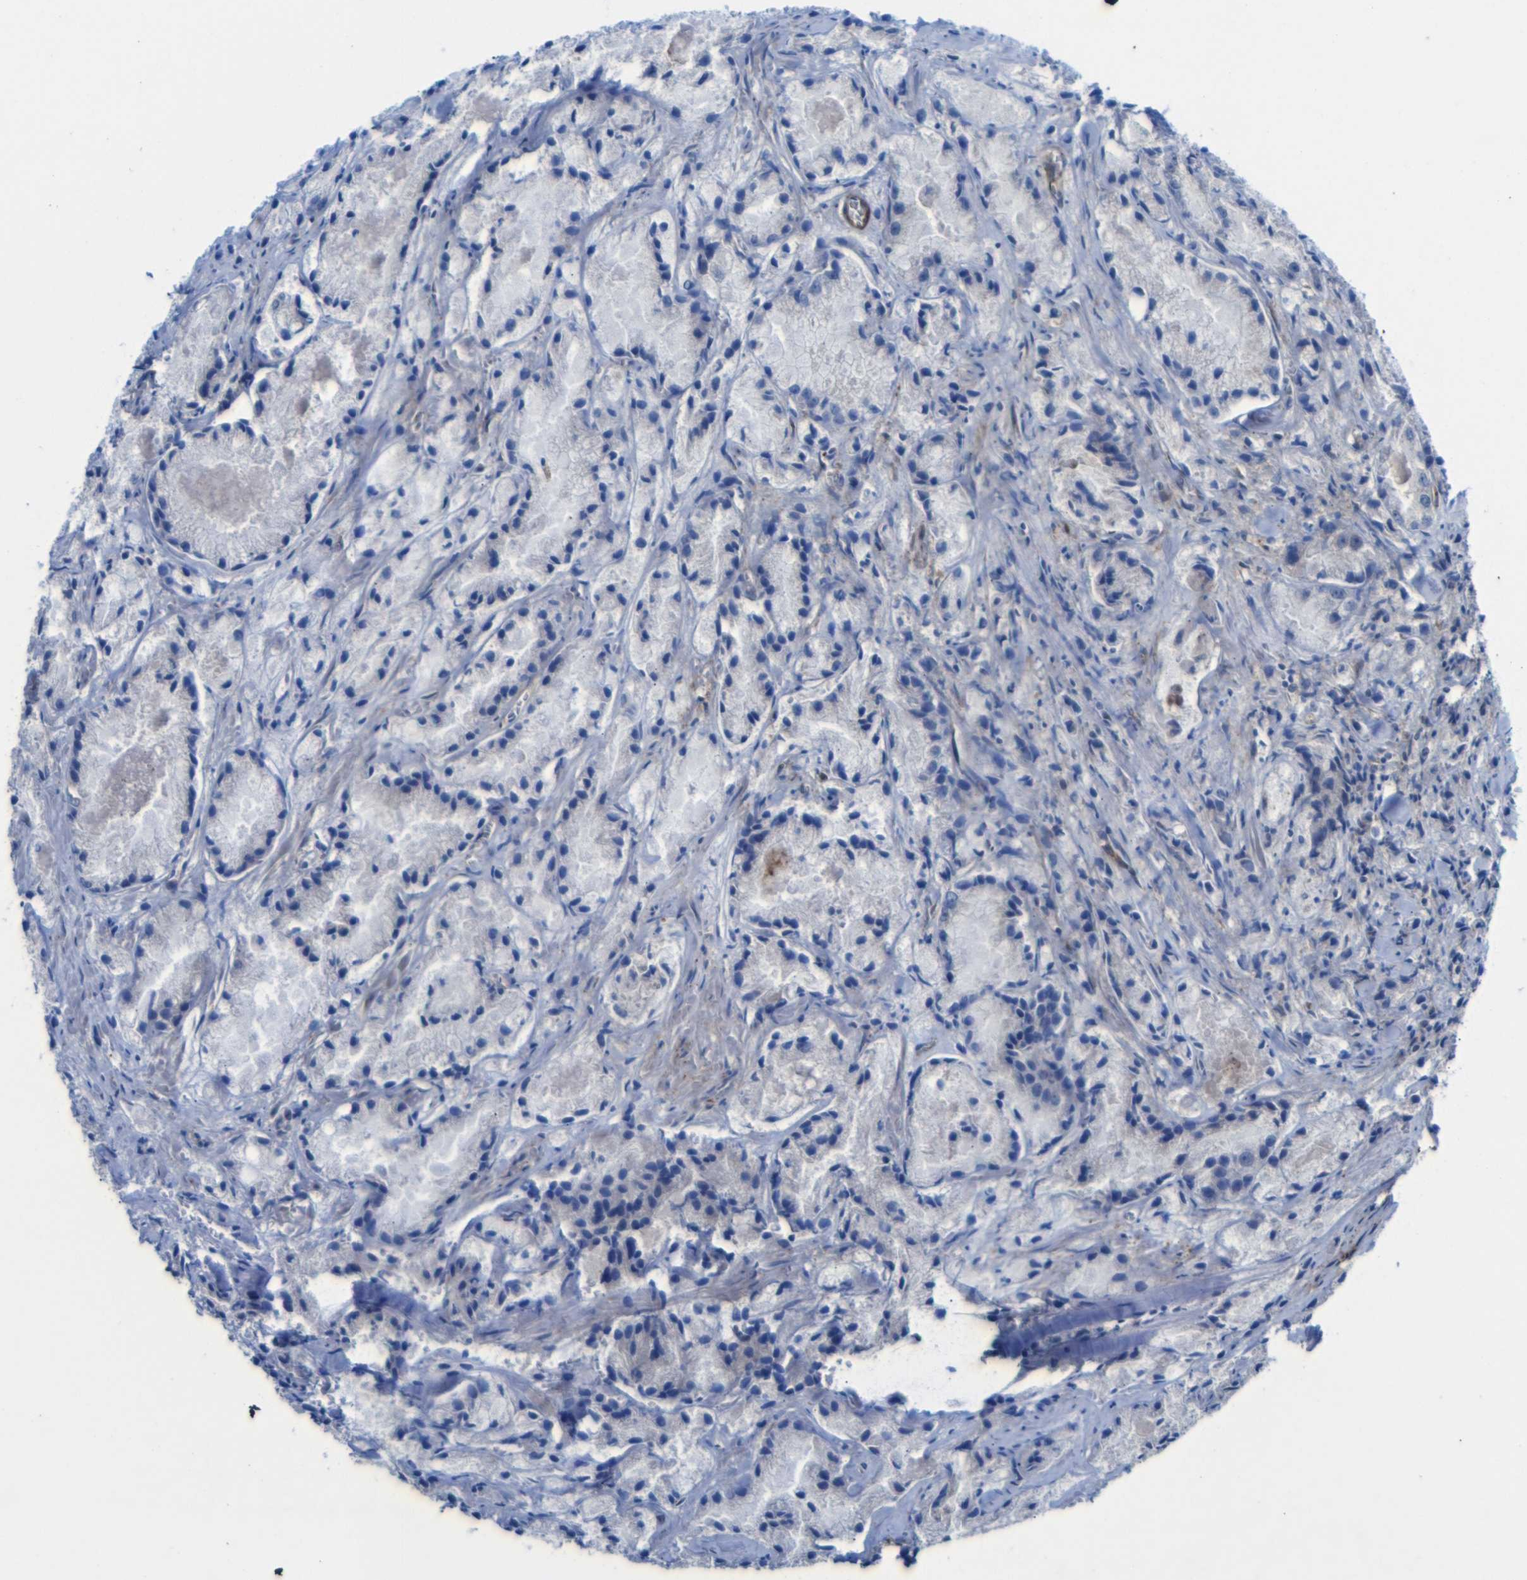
{"staining": {"intensity": "negative", "quantity": "none", "location": "none"}, "tissue": "prostate cancer", "cell_type": "Tumor cells", "image_type": "cancer", "snomed": [{"axis": "morphology", "description": "Adenocarcinoma, Low grade"}, {"axis": "topography", "description": "Prostate"}], "caption": "Immunohistochemistry (IHC) photomicrograph of neoplastic tissue: human prostate adenocarcinoma (low-grade) stained with DAB shows no significant protein positivity in tumor cells.", "gene": "PARP14", "patient": {"sex": "male", "age": 64}}